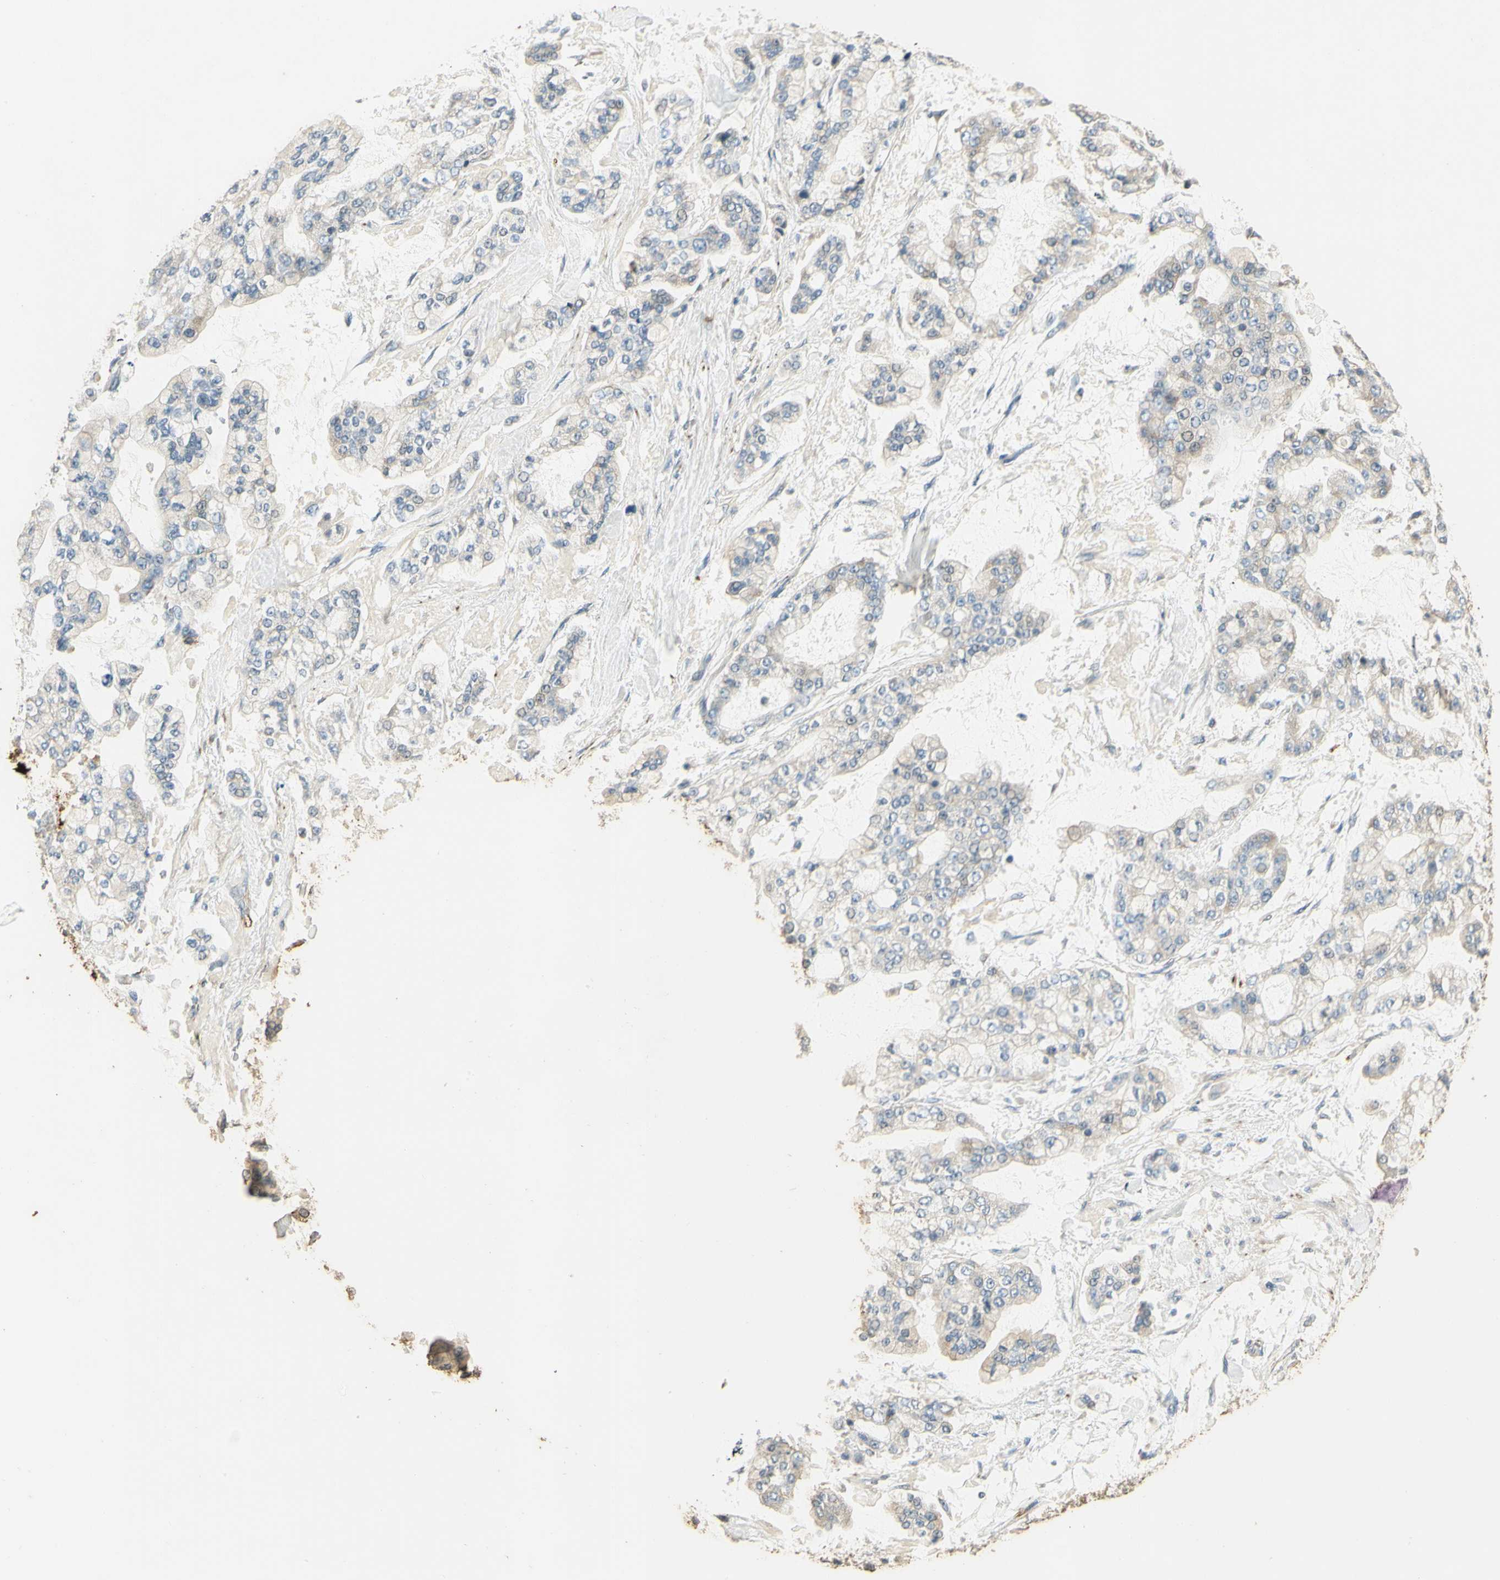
{"staining": {"intensity": "negative", "quantity": "none", "location": "none"}, "tissue": "stomach cancer", "cell_type": "Tumor cells", "image_type": "cancer", "snomed": [{"axis": "morphology", "description": "Normal tissue, NOS"}, {"axis": "morphology", "description": "Adenocarcinoma, NOS"}, {"axis": "topography", "description": "Stomach, upper"}, {"axis": "topography", "description": "Stomach"}], "caption": "The image shows no significant expression in tumor cells of stomach cancer. Nuclei are stained in blue.", "gene": "ARHGEF17", "patient": {"sex": "male", "age": 76}}